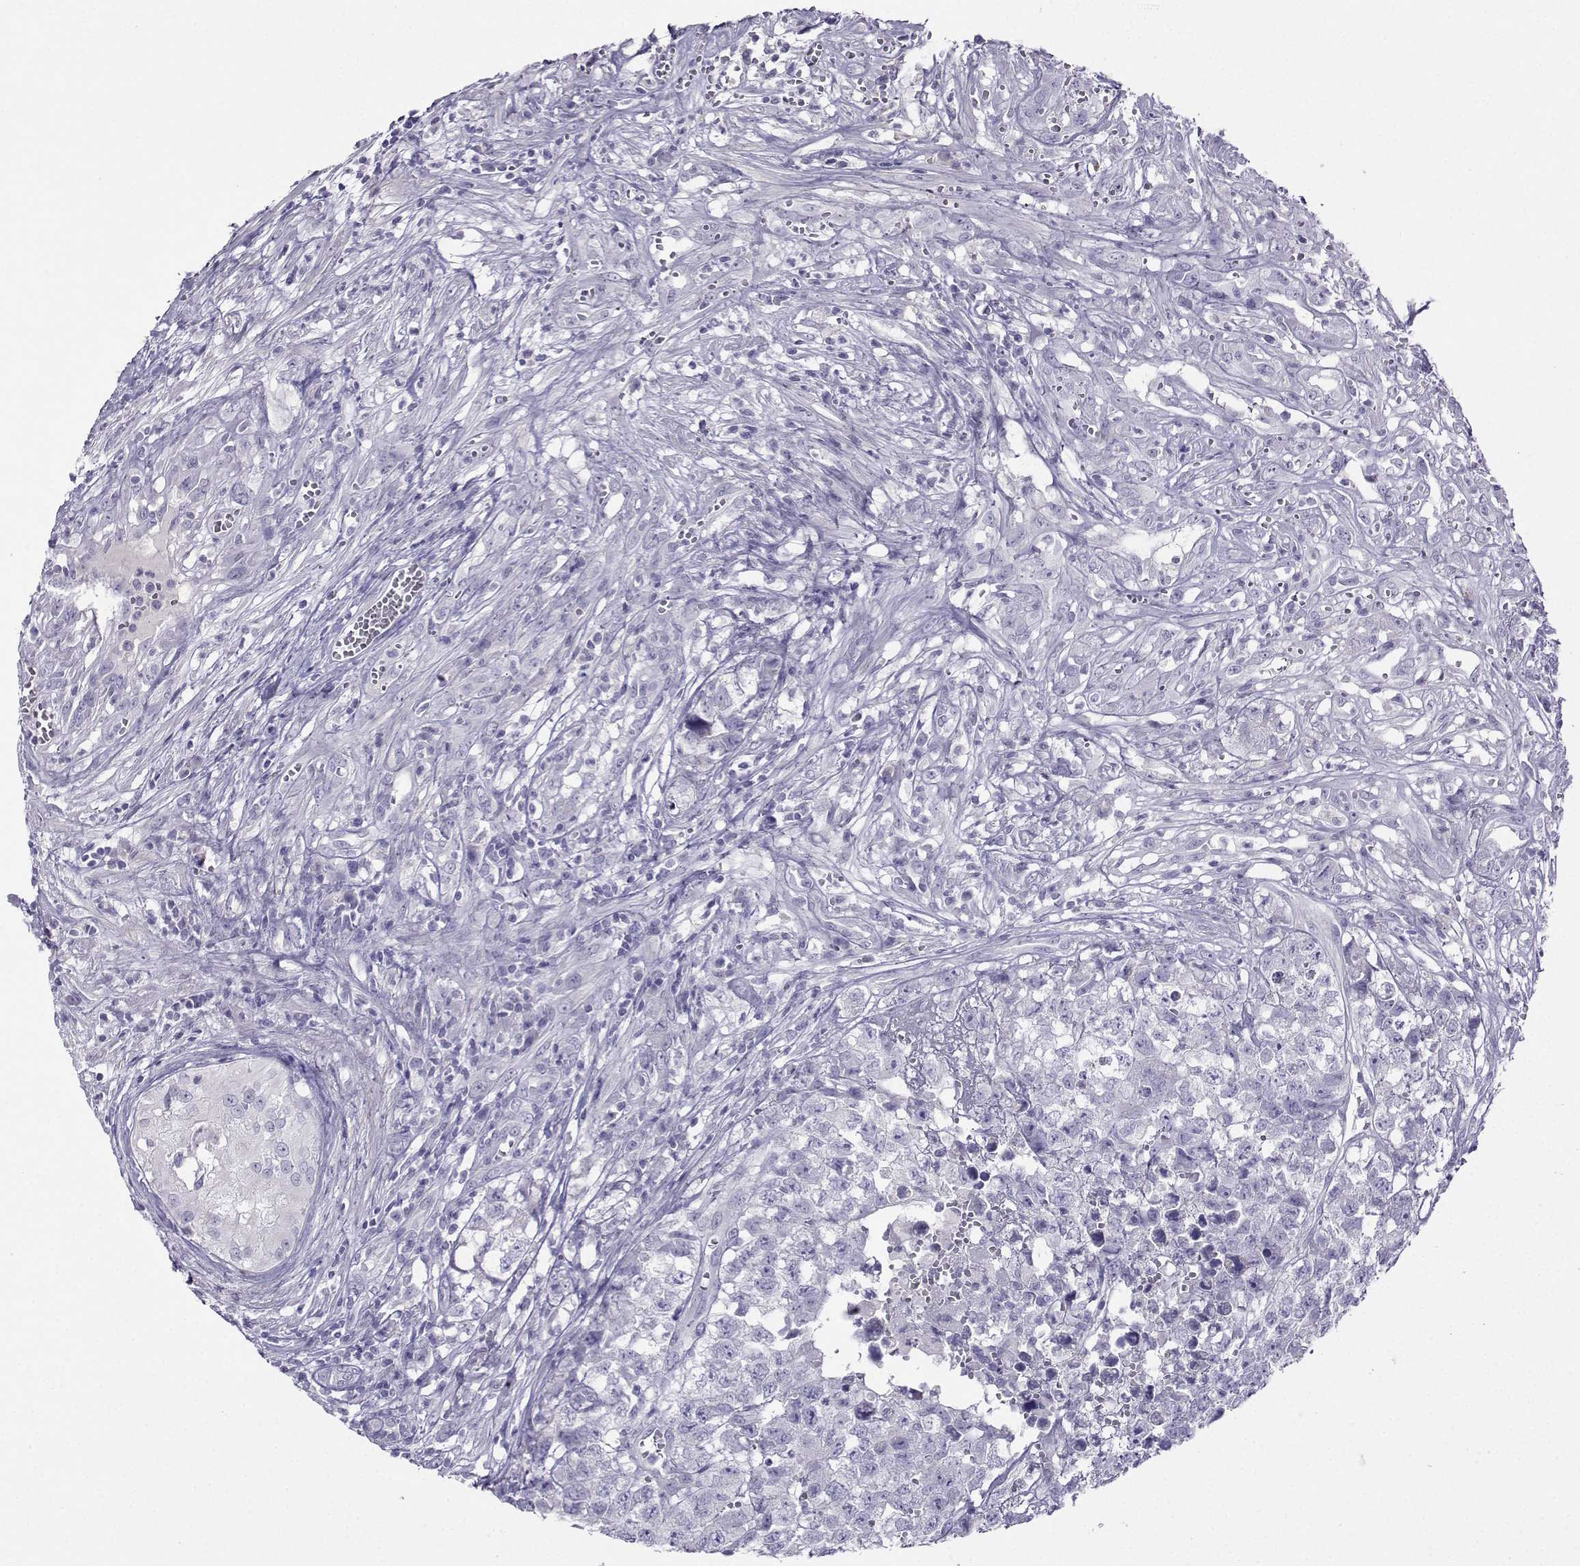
{"staining": {"intensity": "negative", "quantity": "none", "location": "none"}, "tissue": "testis cancer", "cell_type": "Tumor cells", "image_type": "cancer", "snomed": [{"axis": "morphology", "description": "Seminoma, NOS"}, {"axis": "morphology", "description": "Carcinoma, Embryonal, NOS"}, {"axis": "topography", "description": "Testis"}], "caption": "This is an immunohistochemistry image of testis cancer. There is no positivity in tumor cells.", "gene": "FBXO24", "patient": {"sex": "male", "age": 22}}